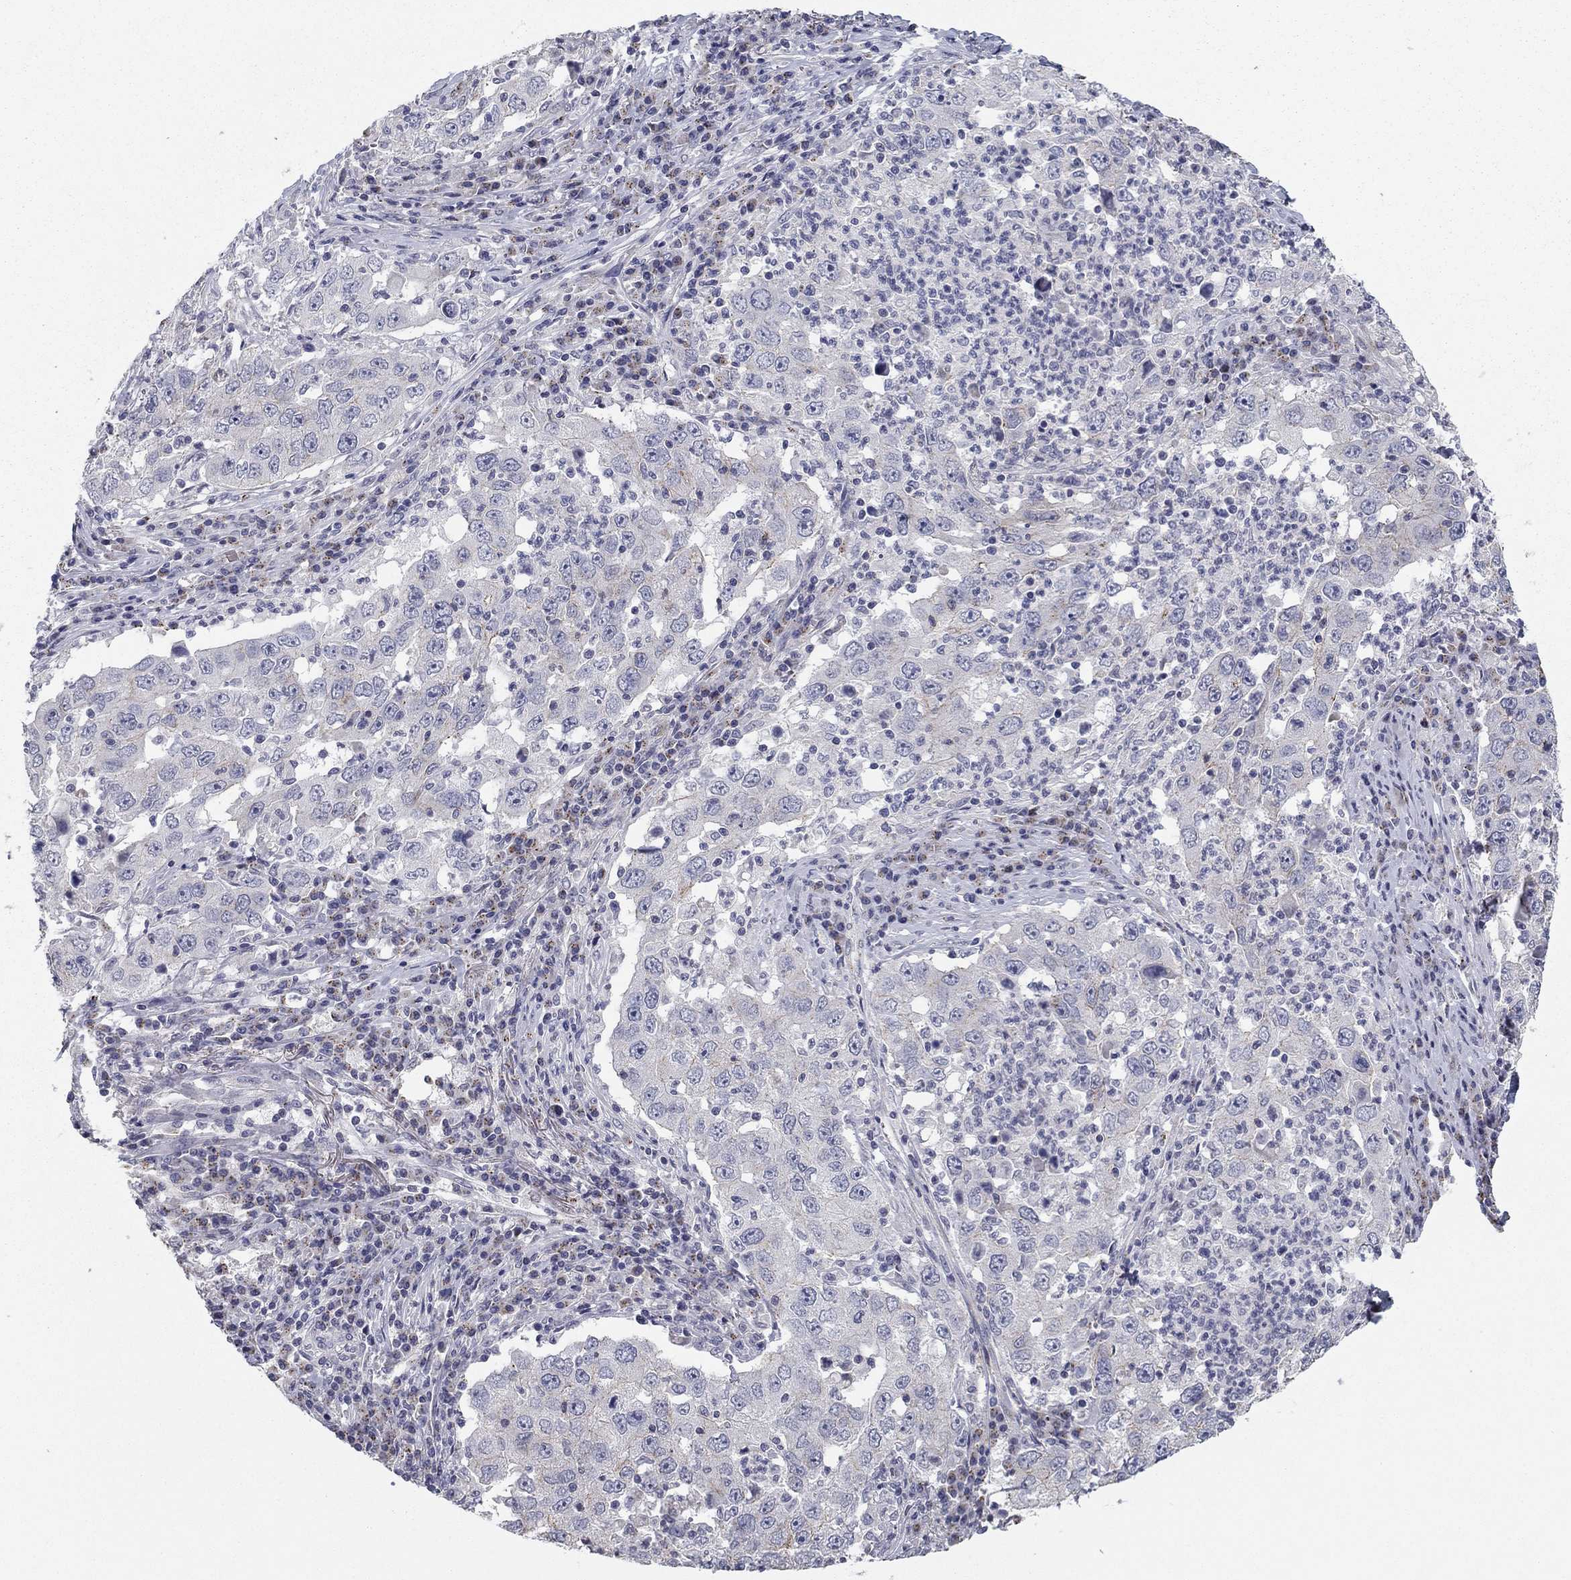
{"staining": {"intensity": "negative", "quantity": "none", "location": "none"}, "tissue": "lung cancer", "cell_type": "Tumor cells", "image_type": "cancer", "snomed": [{"axis": "morphology", "description": "Adenocarcinoma, NOS"}, {"axis": "topography", "description": "Lung"}], "caption": "Adenocarcinoma (lung) stained for a protein using IHC exhibits no positivity tumor cells.", "gene": "SEPTIN3", "patient": {"sex": "male", "age": 73}}